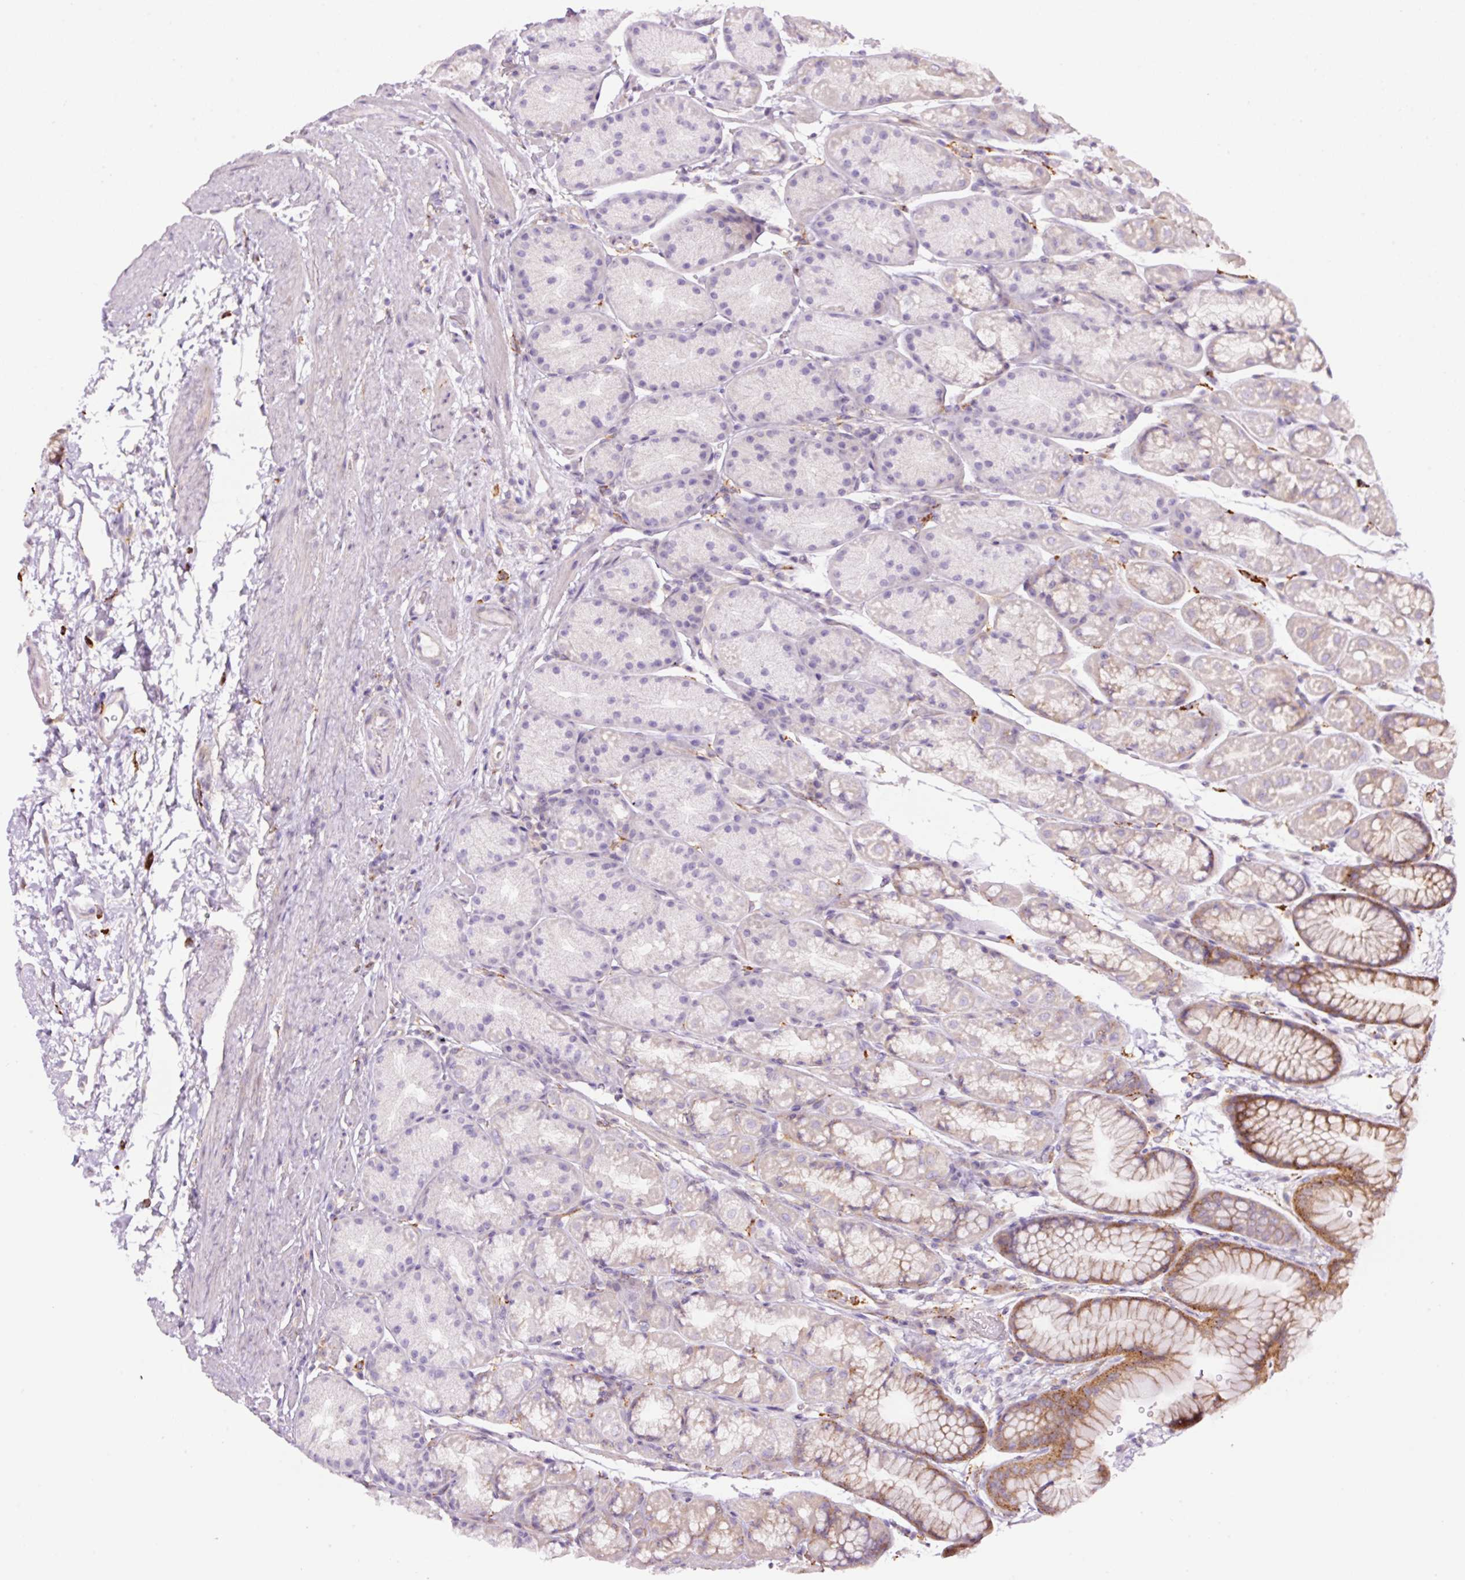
{"staining": {"intensity": "moderate", "quantity": "<25%", "location": "cytoplasmic/membranous"}, "tissue": "stomach", "cell_type": "Glandular cells", "image_type": "normal", "snomed": [{"axis": "morphology", "description": "Normal tissue, NOS"}, {"axis": "topography", "description": "Stomach, lower"}], "caption": "Protein expression by immunohistochemistry (IHC) reveals moderate cytoplasmic/membranous expression in about <25% of glandular cells in normal stomach.", "gene": "SH2D6", "patient": {"sex": "male", "age": 67}}